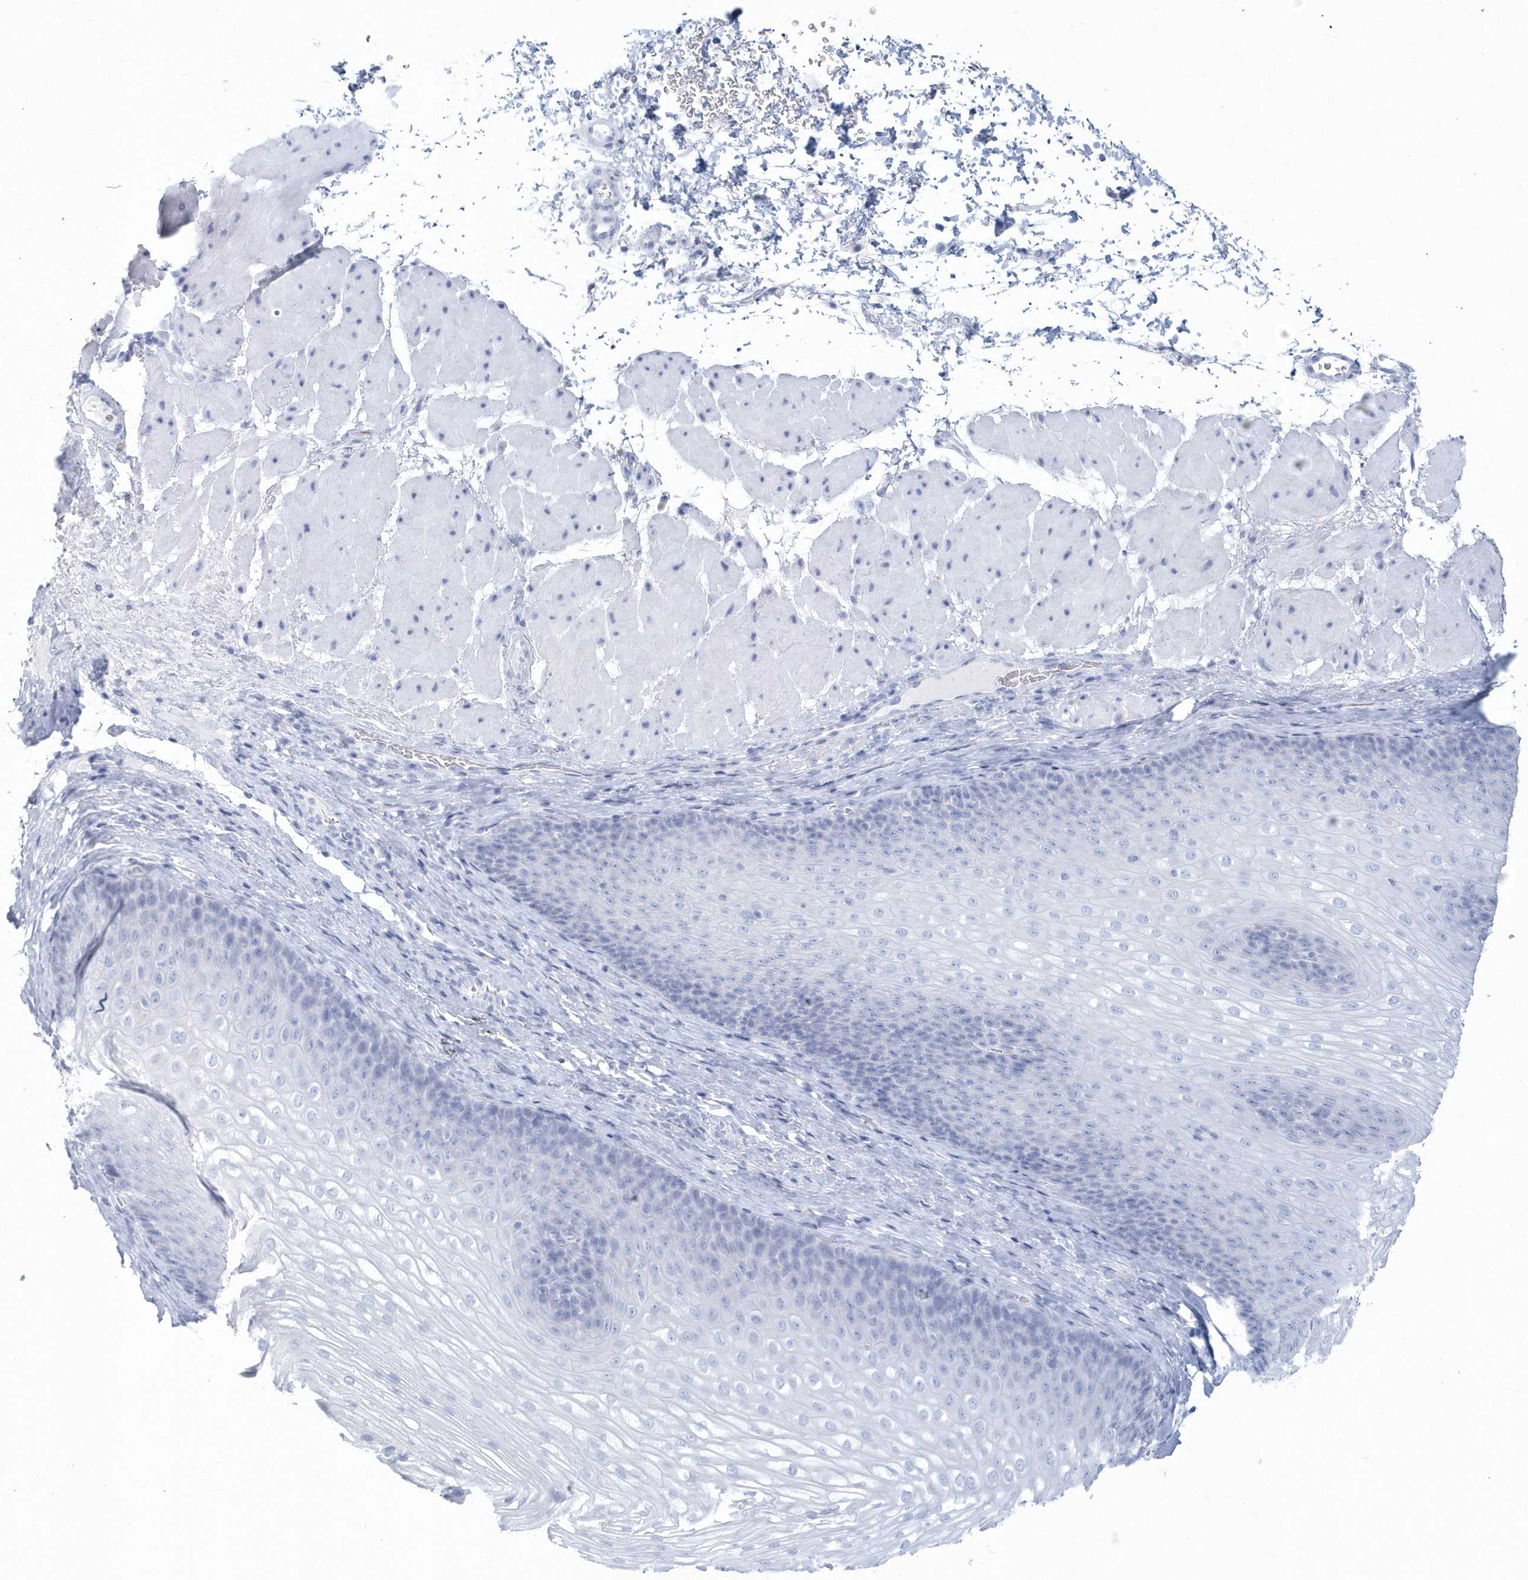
{"staining": {"intensity": "negative", "quantity": "none", "location": "none"}, "tissue": "esophagus", "cell_type": "Squamous epithelial cells", "image_type": "normal", "snomed": [{"axis": "morphology", "description": "Normal tissue, NOS"}, {"axis": "topography", "description": "Esophagus"}], "caption": "This is a photomicrograph of immunohistochemistry (IHC) staining of normal esophagus, which shows no staining in squamous epithelial cells. (Stains: DAB (3,3'-diaminobenzidine) immunohistochemistry (IHC) with hematoxylin counter stain, Microscopy: brightfield microscopy at high magnification).", "gene": "PTPRO", "patient": {"sex": "female", "age": 66}}